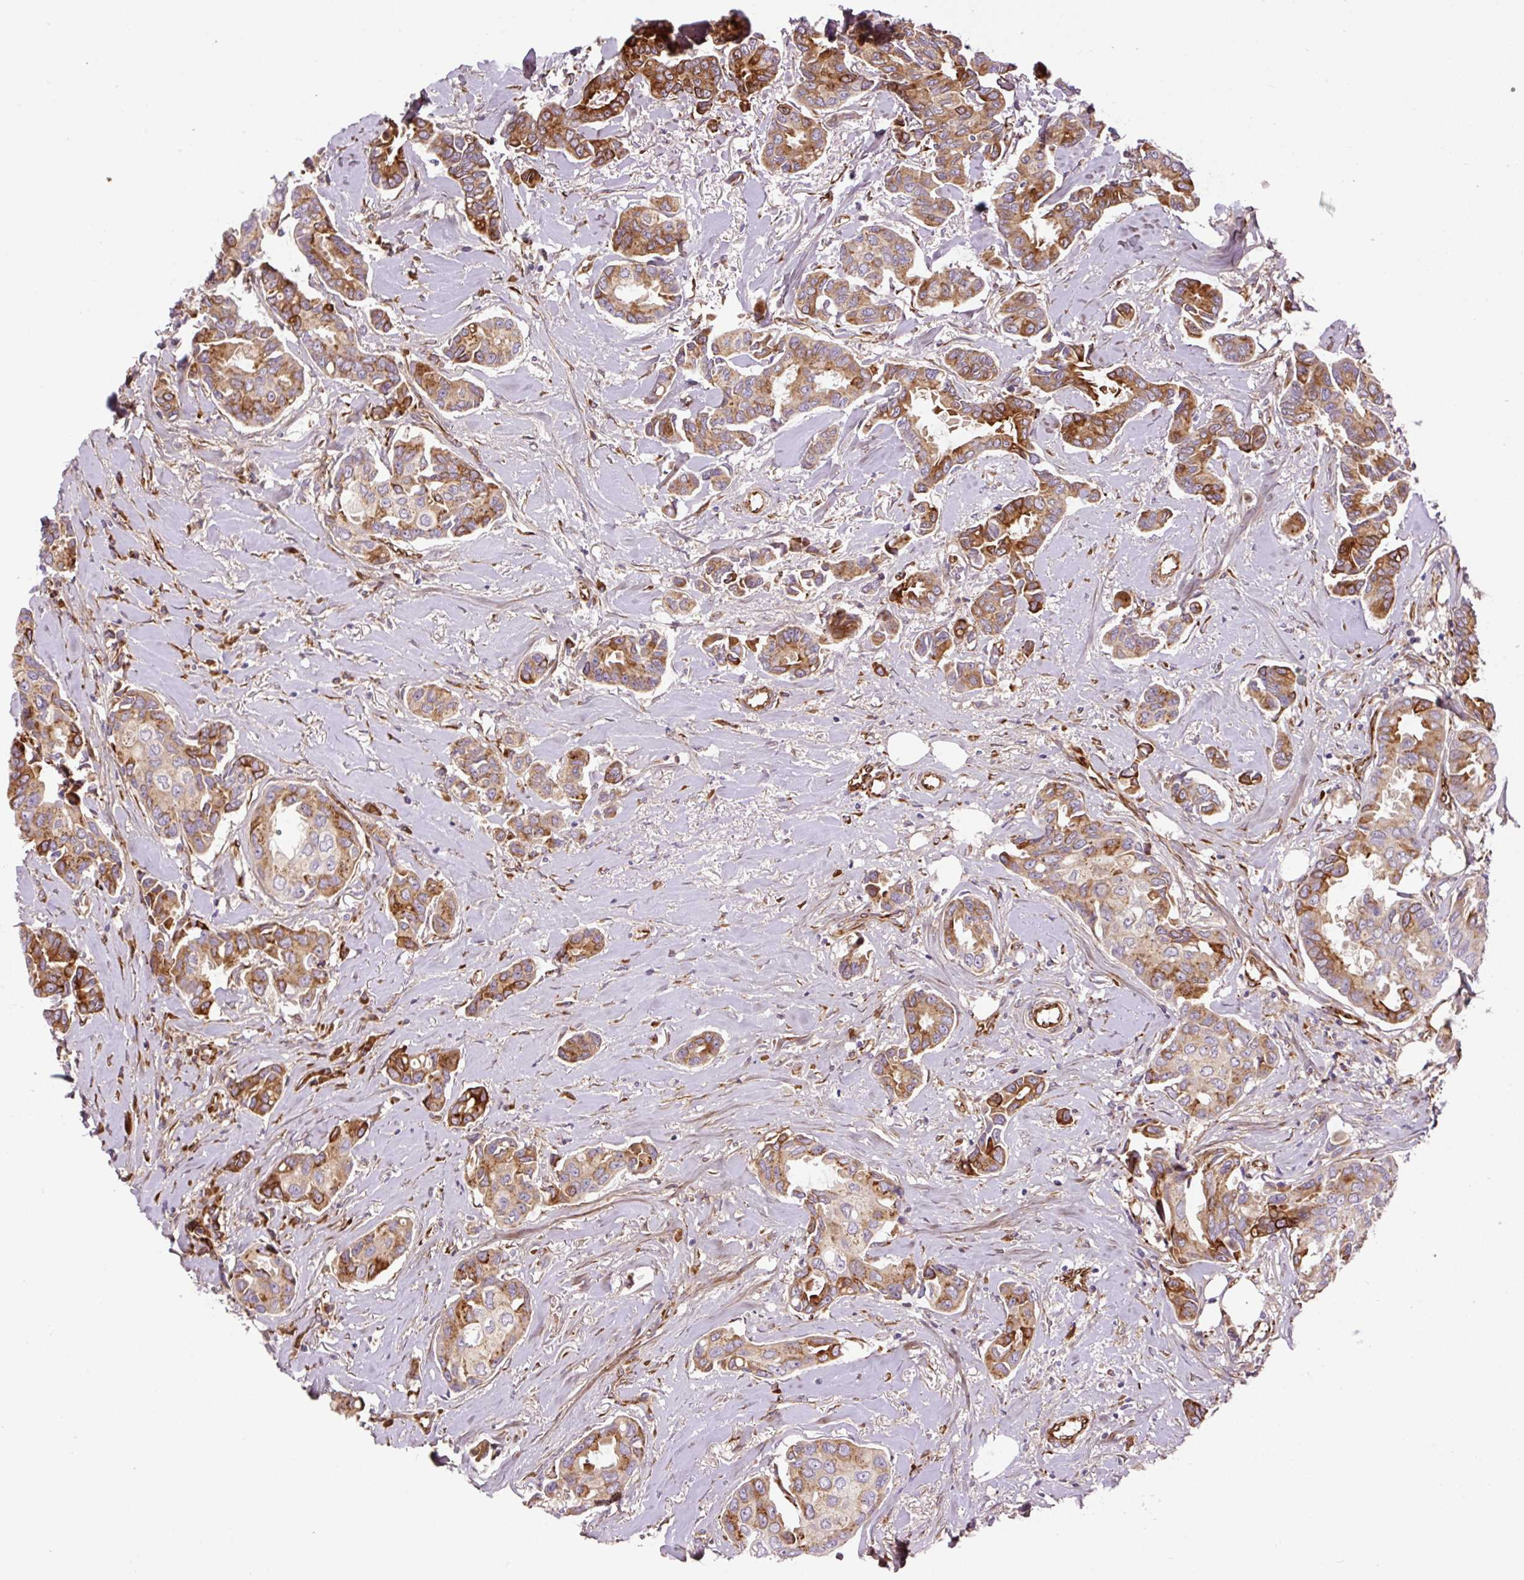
{"staining": {"intensity": "moderate", "quantity": ">75%", "location": "cytoplasmic/membranous"}, "tissue": "breast cancer", "cell_type": "Tumor cells", "image_type": "cancer", "snomed": [{"axis": "morphology", "description": "Duct carcinoma"}, {"axis": "topography", "description": "Breast"}], "caption": "Protein analysis of breast cancer (invasive ductal carcinoma) tissue reveals moderate cytoplasmic/membranous staining in approximately >75% of tumor cells.", "gene": "RAB30", "patient": {"sex": "female", "age": 73}}